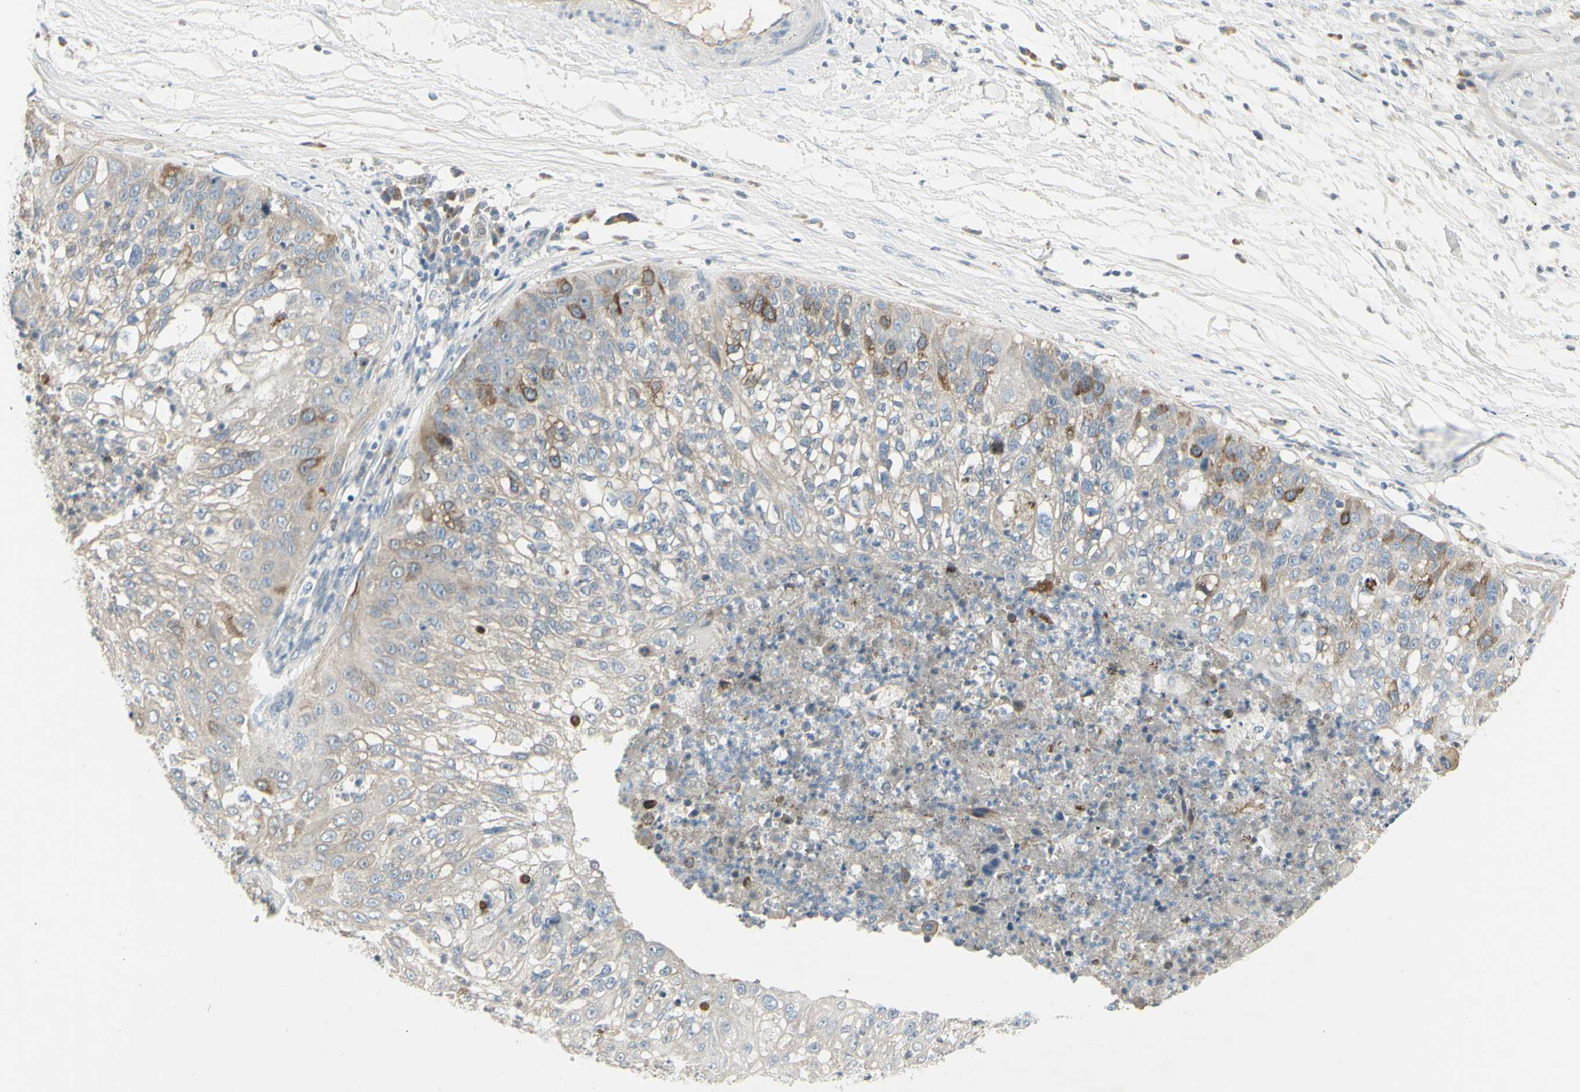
{"staining": {"intensity": "strong", "quantity": "<25%", "location": "cytoplasmic/membranous"}, "tissue": "lung cancer", "cell_type": "Tumor cells", "image_type": "cancer", "snomed": [{"axis": "morphology", "description": "Inflammation, NOS"}, {"axis": "morphology", "description": "Squamous cell carcinoma, NOS"}, {"axis": "topography", "description": "Lymph node"}, {"axis": "topography", "description": "Soft tissue"}, {"axis": "topography", "description": "Lung"}], "caption": "This is an image of IHC staining of squamous cell carcinoma (lung), which shows strong staining in the cytoplasmic/membranous of tumor cells.", "gene": "CCNB2", "patient": {"sex": "male", "age": 66}}